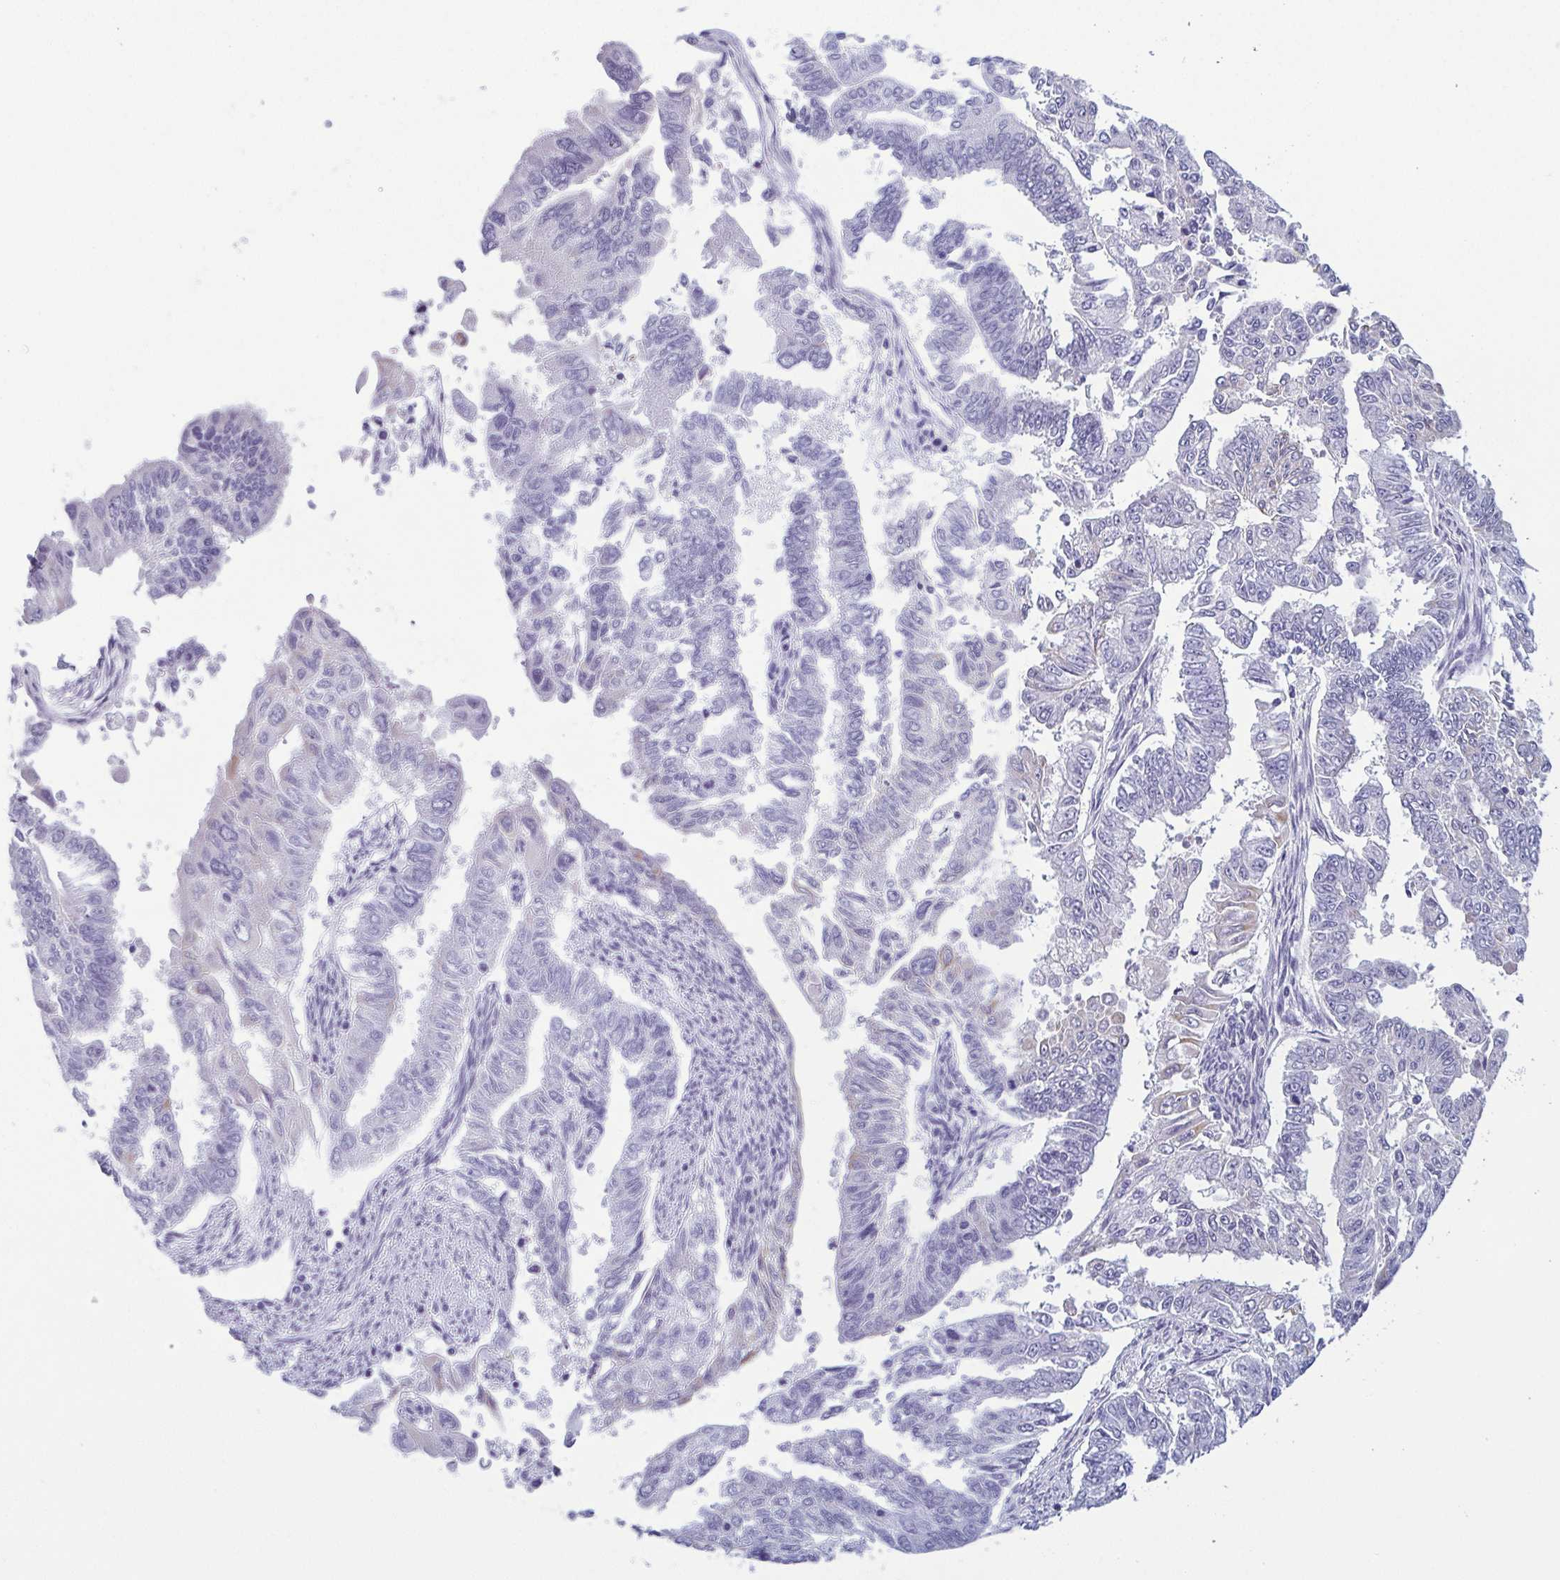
{"staining": {"intensity": "negative", "quantity": "none", "location": "none"}, "tissue": "endometrial cancer", "cell_type": "Tumor cells", "image_type": "cancer", "snomed": [{"axis": "morphology", "description": "Adenocarcinoma, NOS"}, {"axis": "topography", "description": "Uterus"}], "caption": "Tumor cells are negative for brown protein staining in endometrial cancer (adenocarcinoma). (Stains: DAB (3,3'-diaminobenzidine) IHC with hematoxylin counter stain, Microscopy: brightfield microscopy at high magnification).", "gene": "KRT10", "patient": {"sex": "female", "age": 59}}